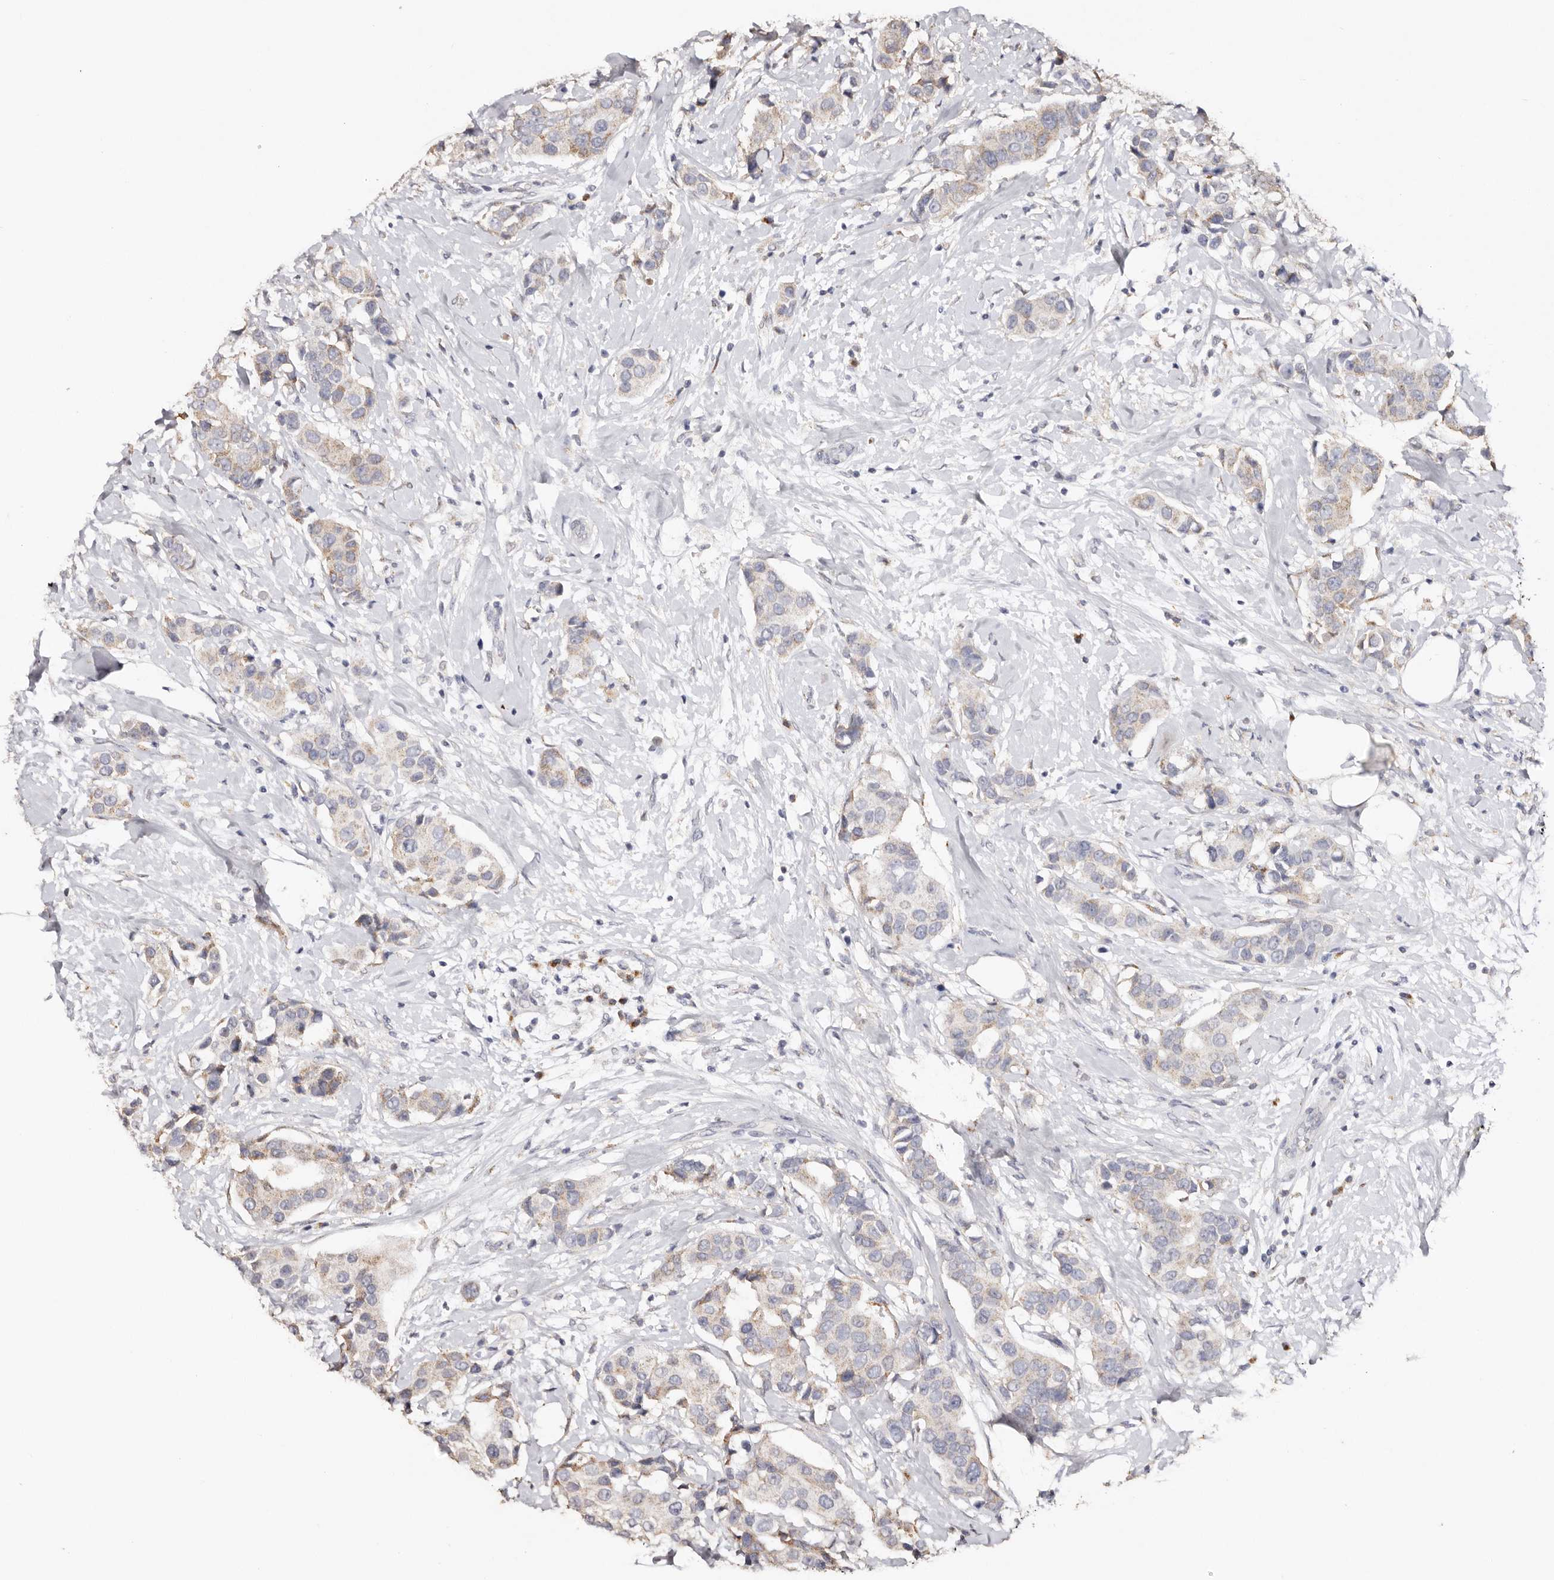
{"staining": {"intensity": "weak", "quantity": ">75%", "location": "cytoplasmic/membranous"}, "tissue": "breast cancer", "cell_type": "Tumor cells", "image_type": "cancer", "snomed": [{"axis": "morphology", "description": "Normal tissue, NOS"}, {"axis": "morphology", "description": "Duct carcinoma"}, {"axis": "topography", "description": "Breast"}], "caption": "Brown immunohistochemical staining in invasive ductal carcinoma (breast) exhibits weak cytoplasmic/membranous positivity in about >75% of tumor cells.", "gene": "LGALS7B", "patient": {"sex": "female", "age": 39}}